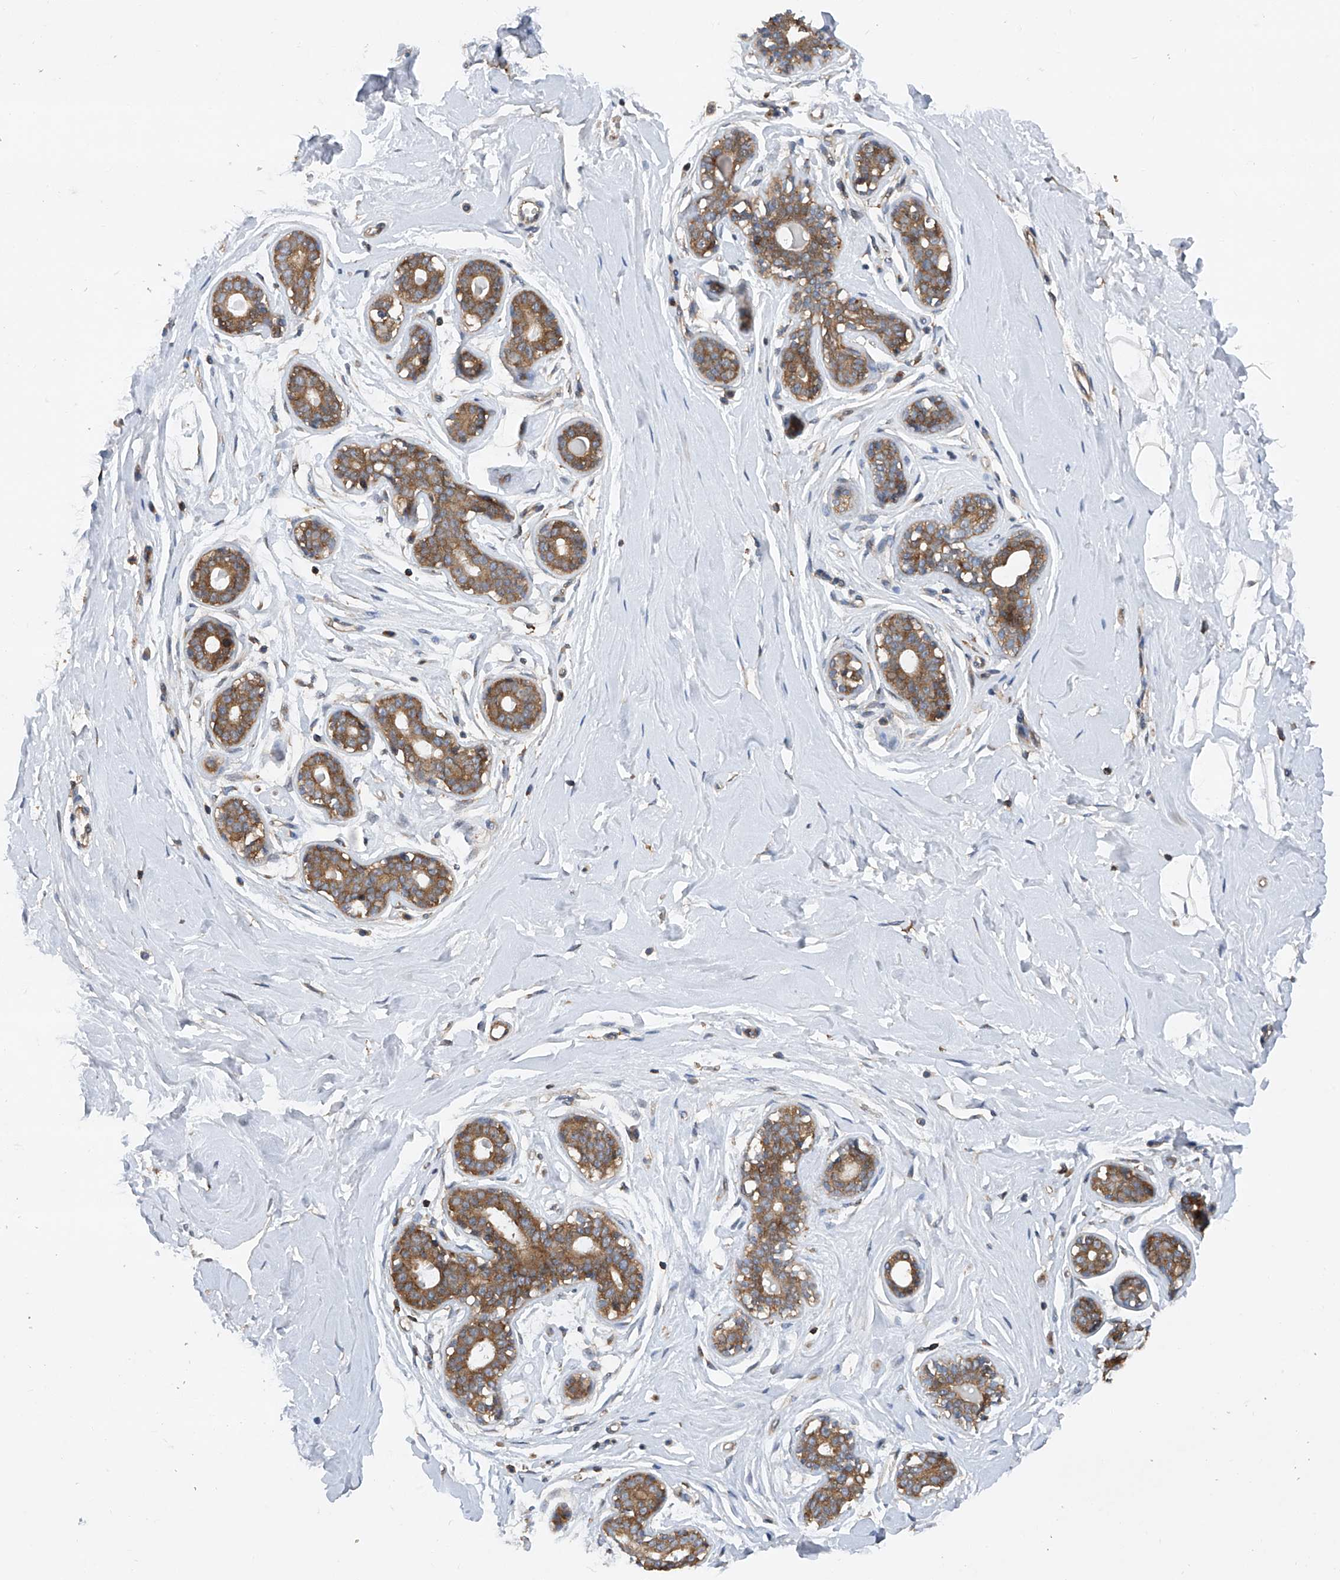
{"staining": {"intensity": "negative", "quantity": "none", "location": "none"}, "tissue": "breast", "cell_type": "Adipocytes", "image_type": "normal", "snomed": [{"axis": "morphology", "description": "Normal tissue, NOS"}, {"axis": "morphology", "description": "Adenoma, NOS"}, {"axis": "topography", "description": "Breast"}], "caption": "The histopathology image shows no staining of adipocytes in unremarkable breast. (Stains: DAB (3,3'-diaminobenzidine) IHC with hematoxylin counter stain, Microscopy: brightfield microscopy at high magnification).", "gene": "SMAP1", "patient": {"sex": "female", "age": 23}}